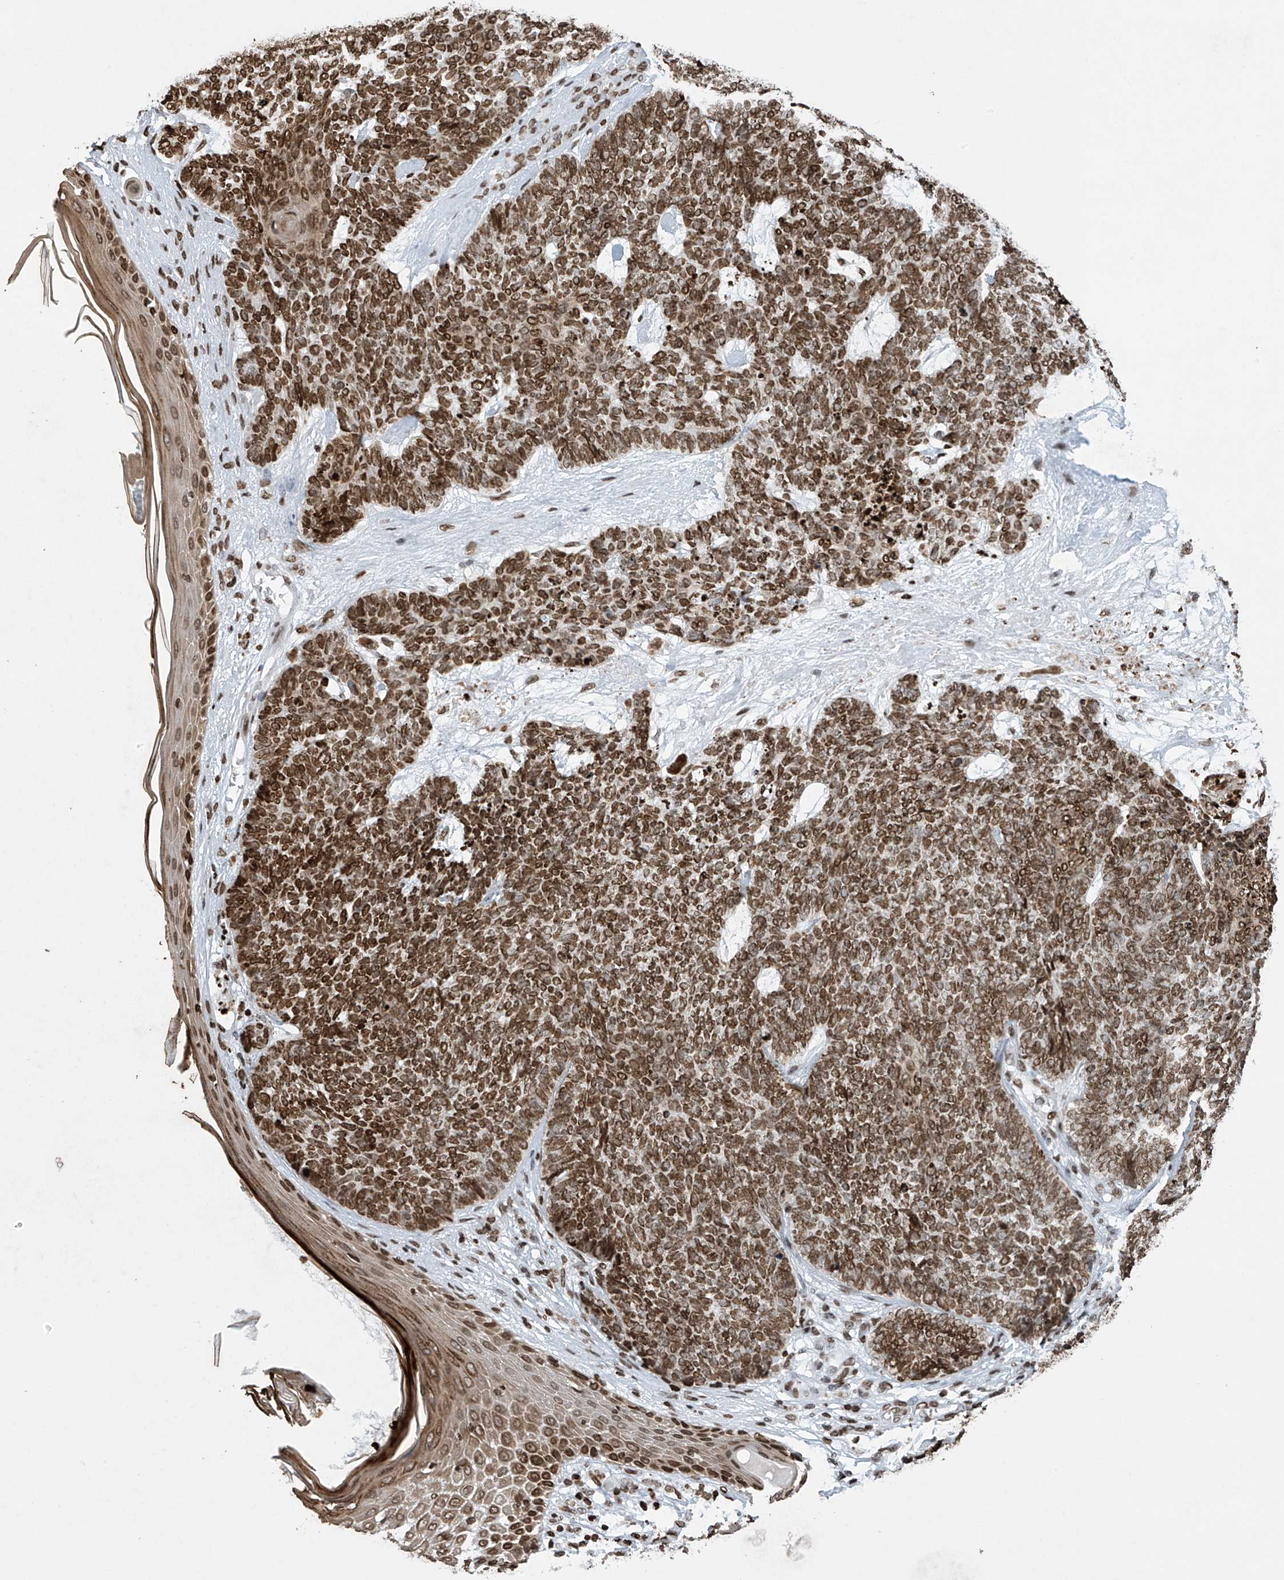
{"staining": {"intensity": "strong", "quantity": ">75%", "location": "nuclear"}, "tissue": "skin cancer", "cell_type": "Tumor cells", "image_type": "cancer", "snomed": [{"axis": "morphology", "description": "Basal cell carcinoma"}, {"axis": "topography", "description": "Skin"}], "caption": "Immunohistochemical staining of human skin cancer reveals high levels of strong nuclear staining in approximately >75% of tumor cells.", "gene": "H4C16", "patient": {"sex": "female", "age": 84}}